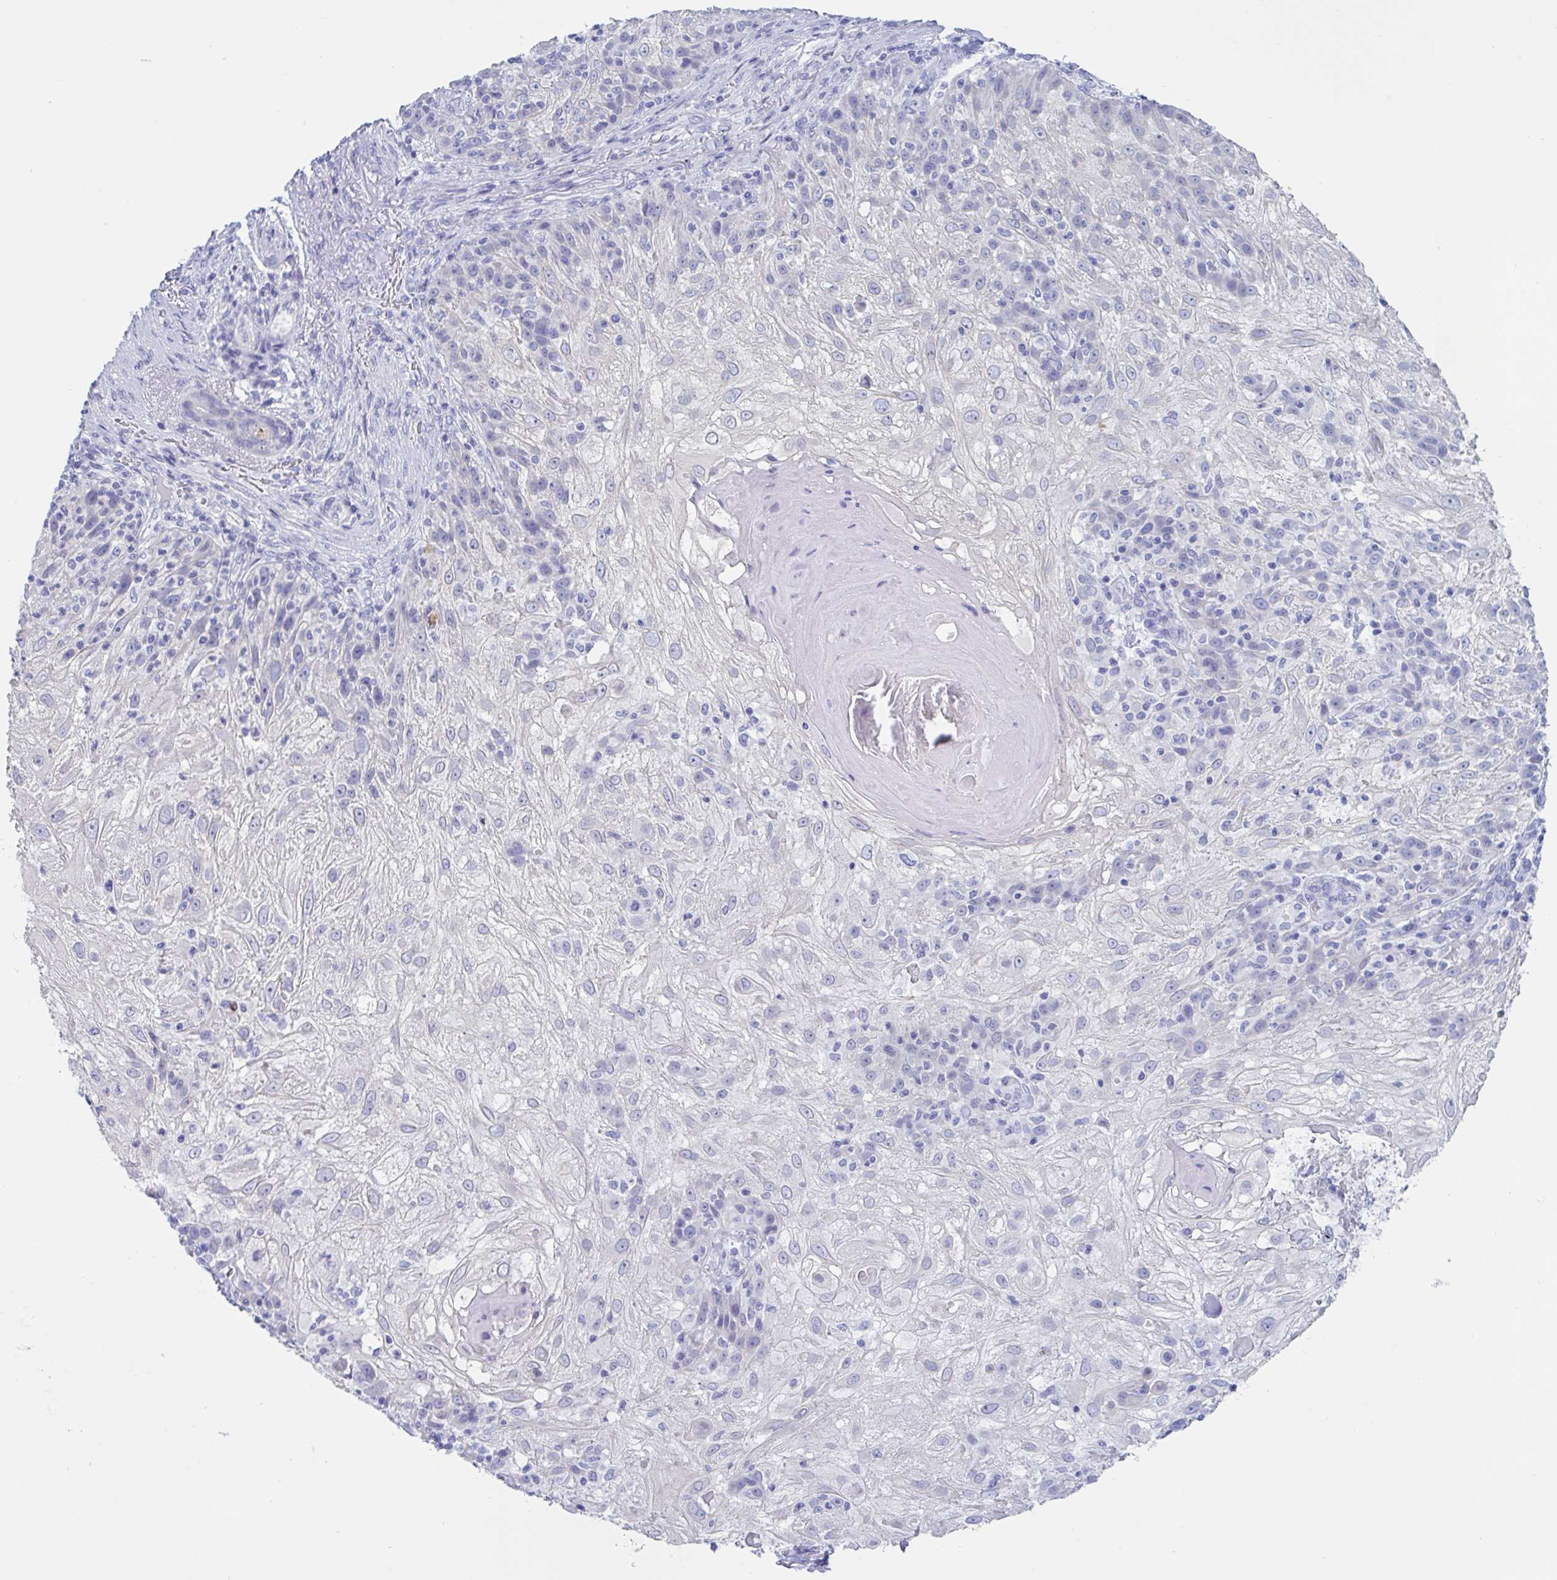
{"staining": {"intensity": "negative", "quantity": "none", "location": "none"}, "tissue": "skin cancer", "cell_type": "Tumor cells", "image_type": "cancer", "snomed": [{"axis": "morphology", "description": "Normal tissue, NOS"}, {"axis": "morphology", "description": "Squamous cell carcinoma, NOS"}, {"axis": "topography", "description": "Skin"}], "caption": "Squamous cell carcinoma (skin) was stained to show a protein in brown. There is no significant expression in tumor cells. (DAB IHC, high magnification).", "gene": "CDX4", "patient": {"sex": "female", "age": 83}}